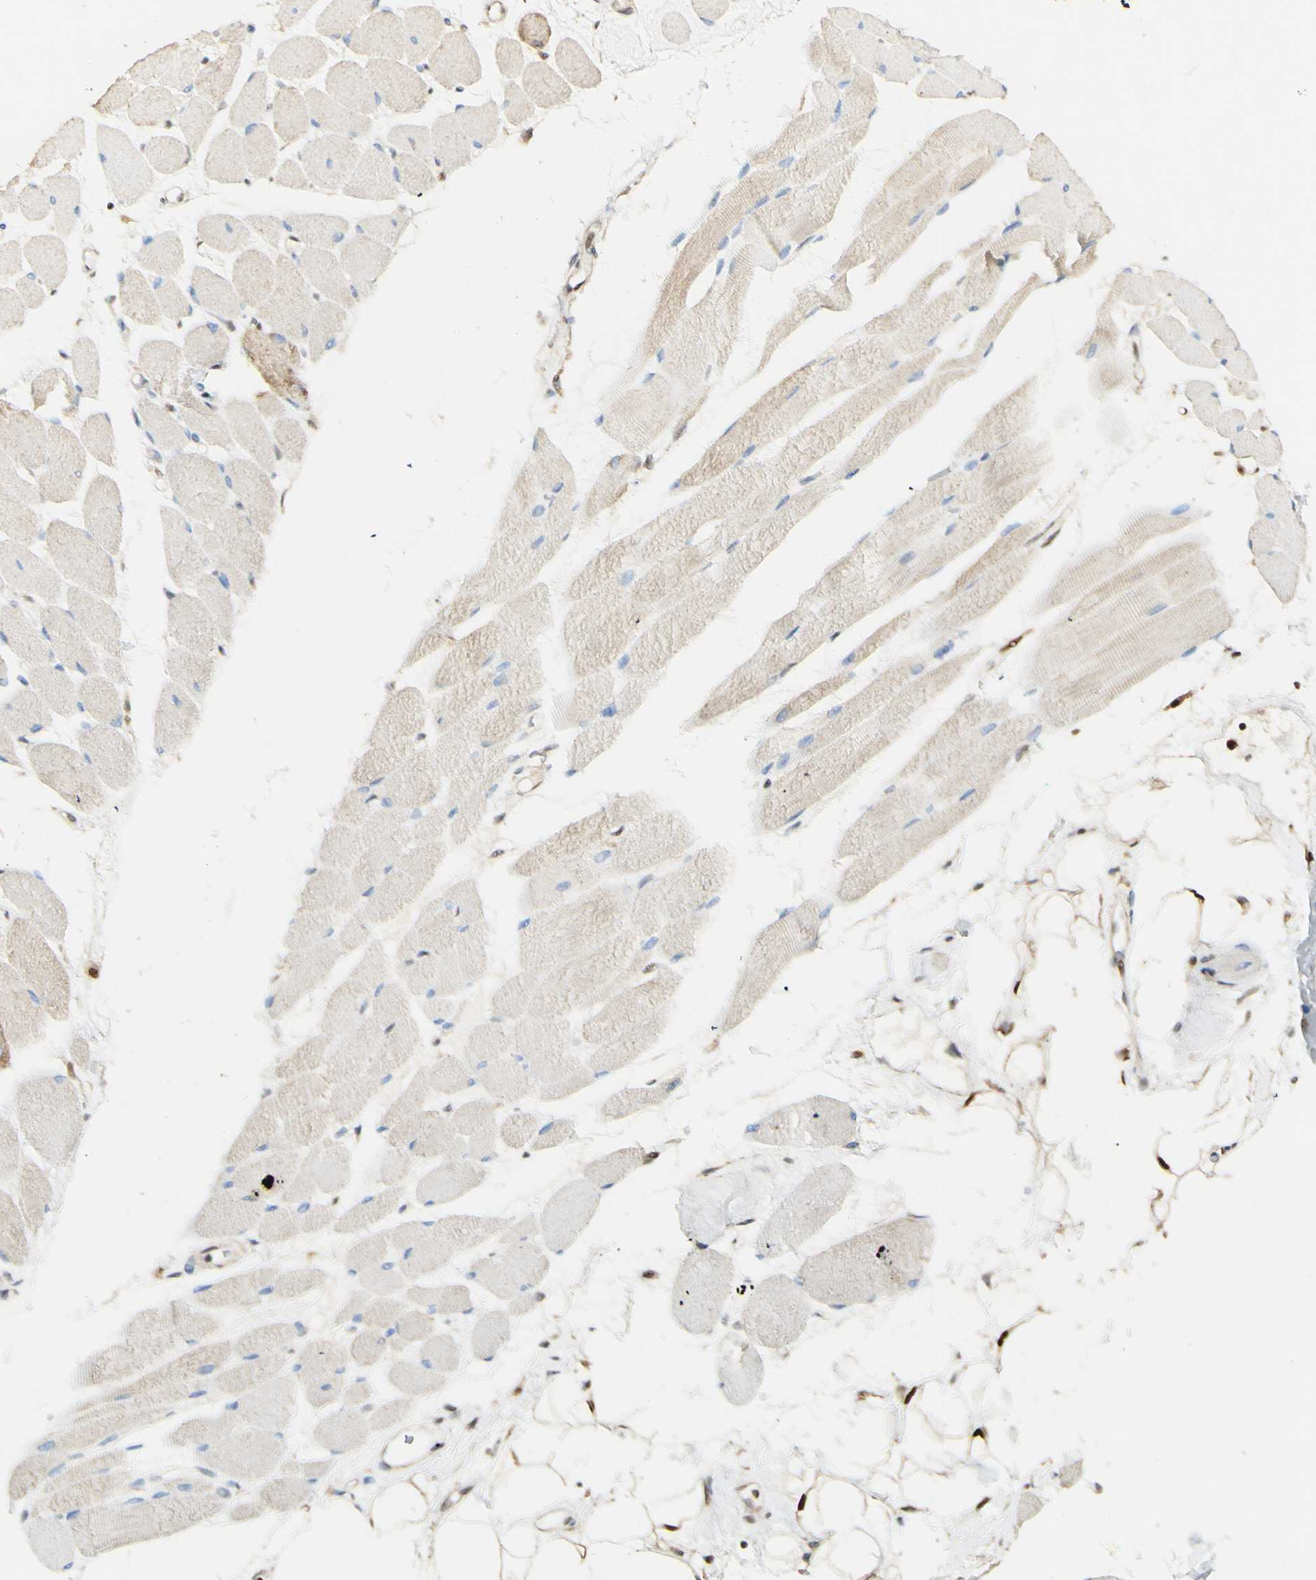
{"staining": {"intensity": "negative", "quantity": "none", "location": "none"}, "tissue": "skeletal muscle", "cell_type": "Myocytes", "image_type": "normal", "snomed": [{"axis": "morphology", "description": "Normal tissue, NOS"}, {"axis": "topography", "description": "Skeletal muscle"}, {"axis": "topography", "description": "Peripheral nerve tissue"}], "caption": "A histopathology image of skeletal muscle stained for a protein demonstrates no brown staining in myocytes.", "gene": "MAP3K4", "patient": {"sex": "female", "age": 84}}